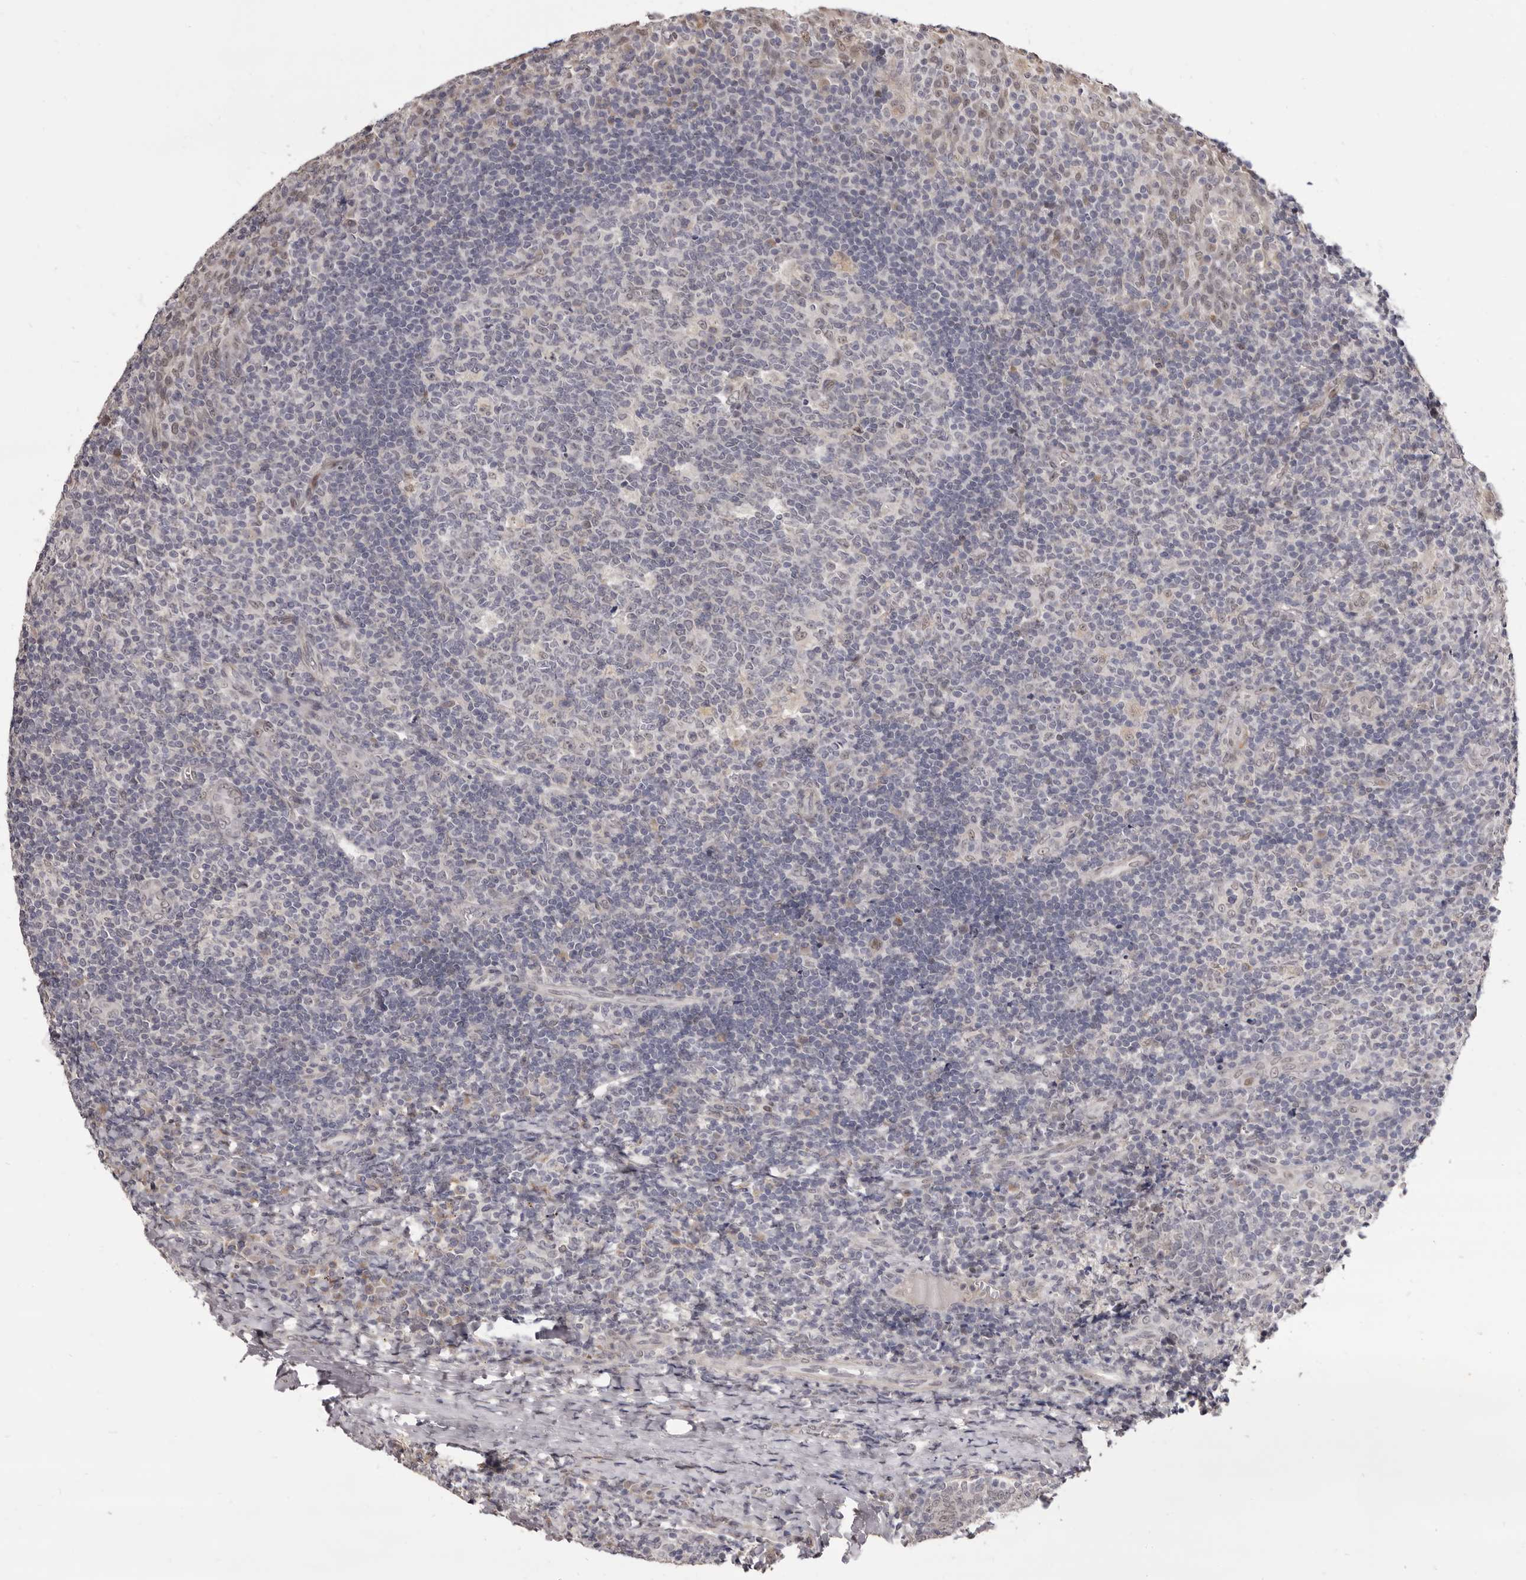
{"staining": {"intensity": "weak", "quantity": "<25%", "location": "cytoplasmic/membranous"}, "tissue": "tonsil", "cell_type": "Germinal center cells", "image_type": "normal", "snomed": [{"axis": "morphology", "description": "Normal tissue, NOS"}, {"axis": "topography", "description": "Tonsil"}], "caption": "The photomicrograph reveals no staining of germinal center cells in normal tonsil.", "gene": "ZNF326", "patient": {"sex": "female", "age": 19}}